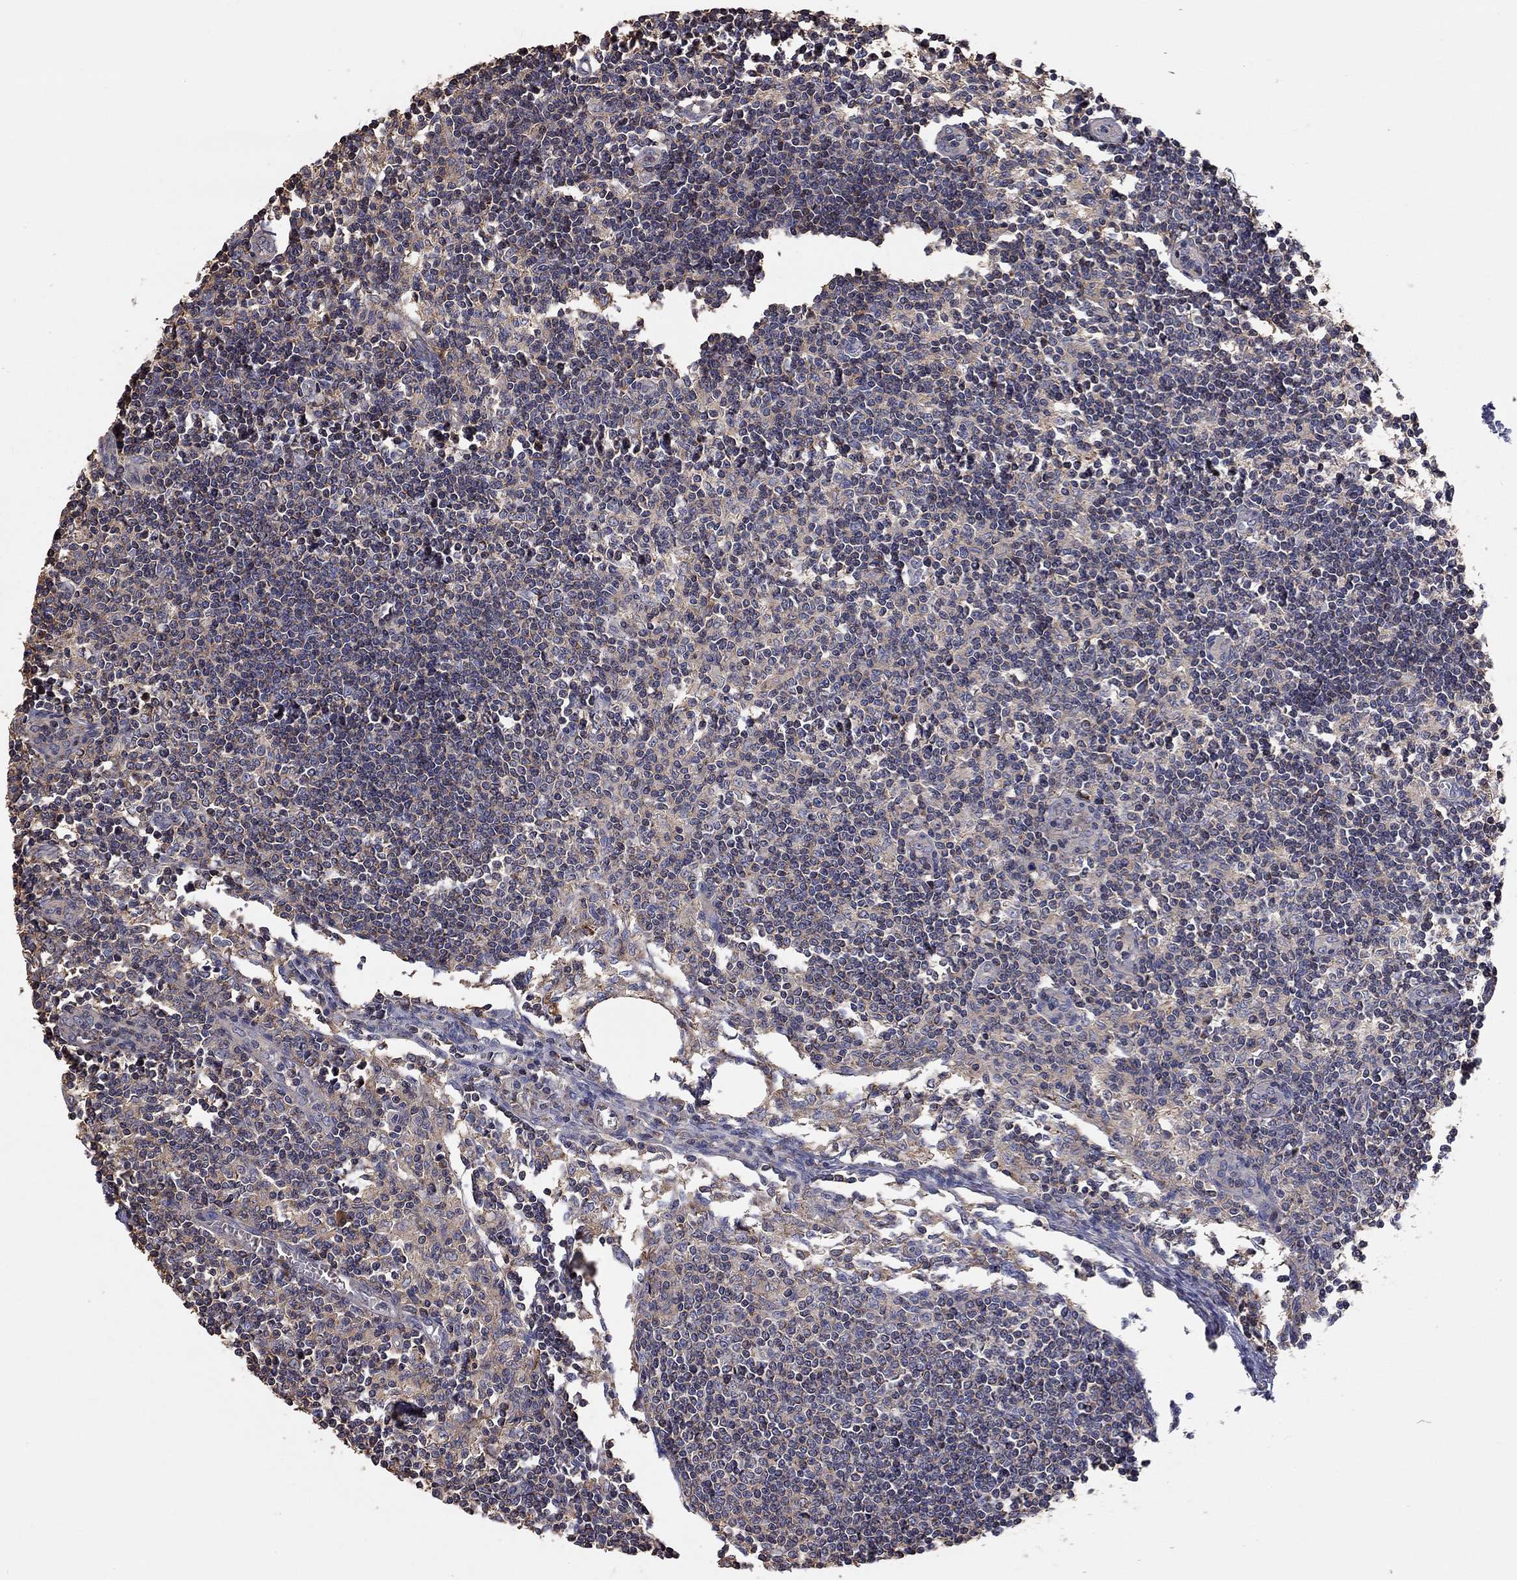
{"staining": {"intensity": "negative", "quantity": "none", "location": "none"}, "tissue": "lymph node", "cell_type": "Germinal center cells", "image_type": "normal", "snomed": [{"axis": "morphology", "description": "Normal tissue, NOS"}, {"axis": "topography", "description": "Lymph node"}], "caption": "Photomicrograph shows no protein positivity in germinal center cells of unremarkable lymph node.", "gene": "KANSL1L", "patient": {"sex": "male", "age": 59}}